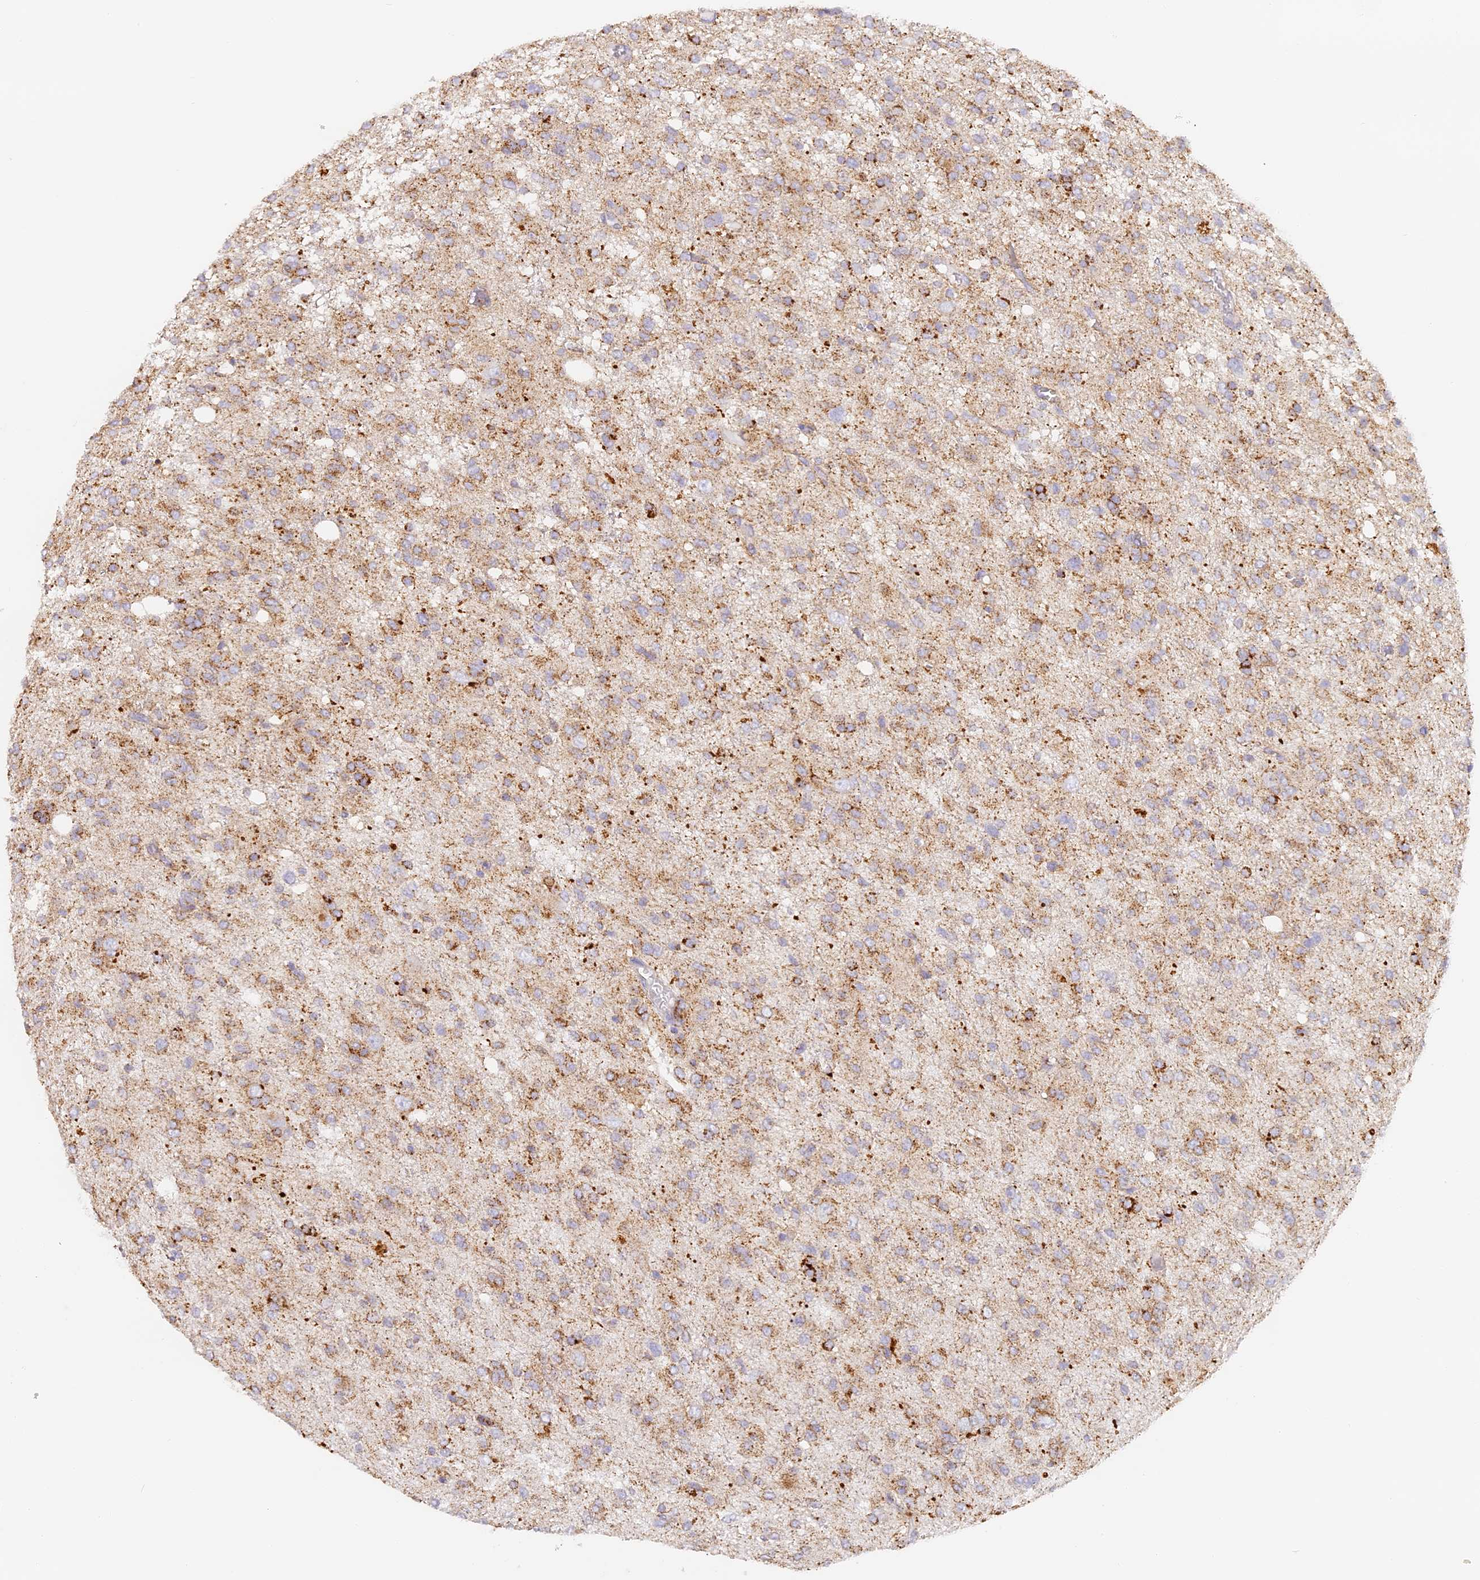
{"staining": {"intensity": "moderate", "quantity": "<25%", "location": "cytoplasmic/membranous"}, "tissue": "glioma", "cell_type": "Tumor cells", "image_type": "cancer", "snomed": [{"axis": "morphology", "description": "Glioma, malignant, High grade"}, {"axis": "topography", "description": "Brain"}], "caption": "Tumor cells display low levels of moderate cytoplasmic/membranous expression in about <25% of cells in human malignant glioma (high-grade). Ihc stains the protein in brown and the nuclei are stained blue.", "gene": "LAMP2", "patient": {"sex": "female", "age": 59}}